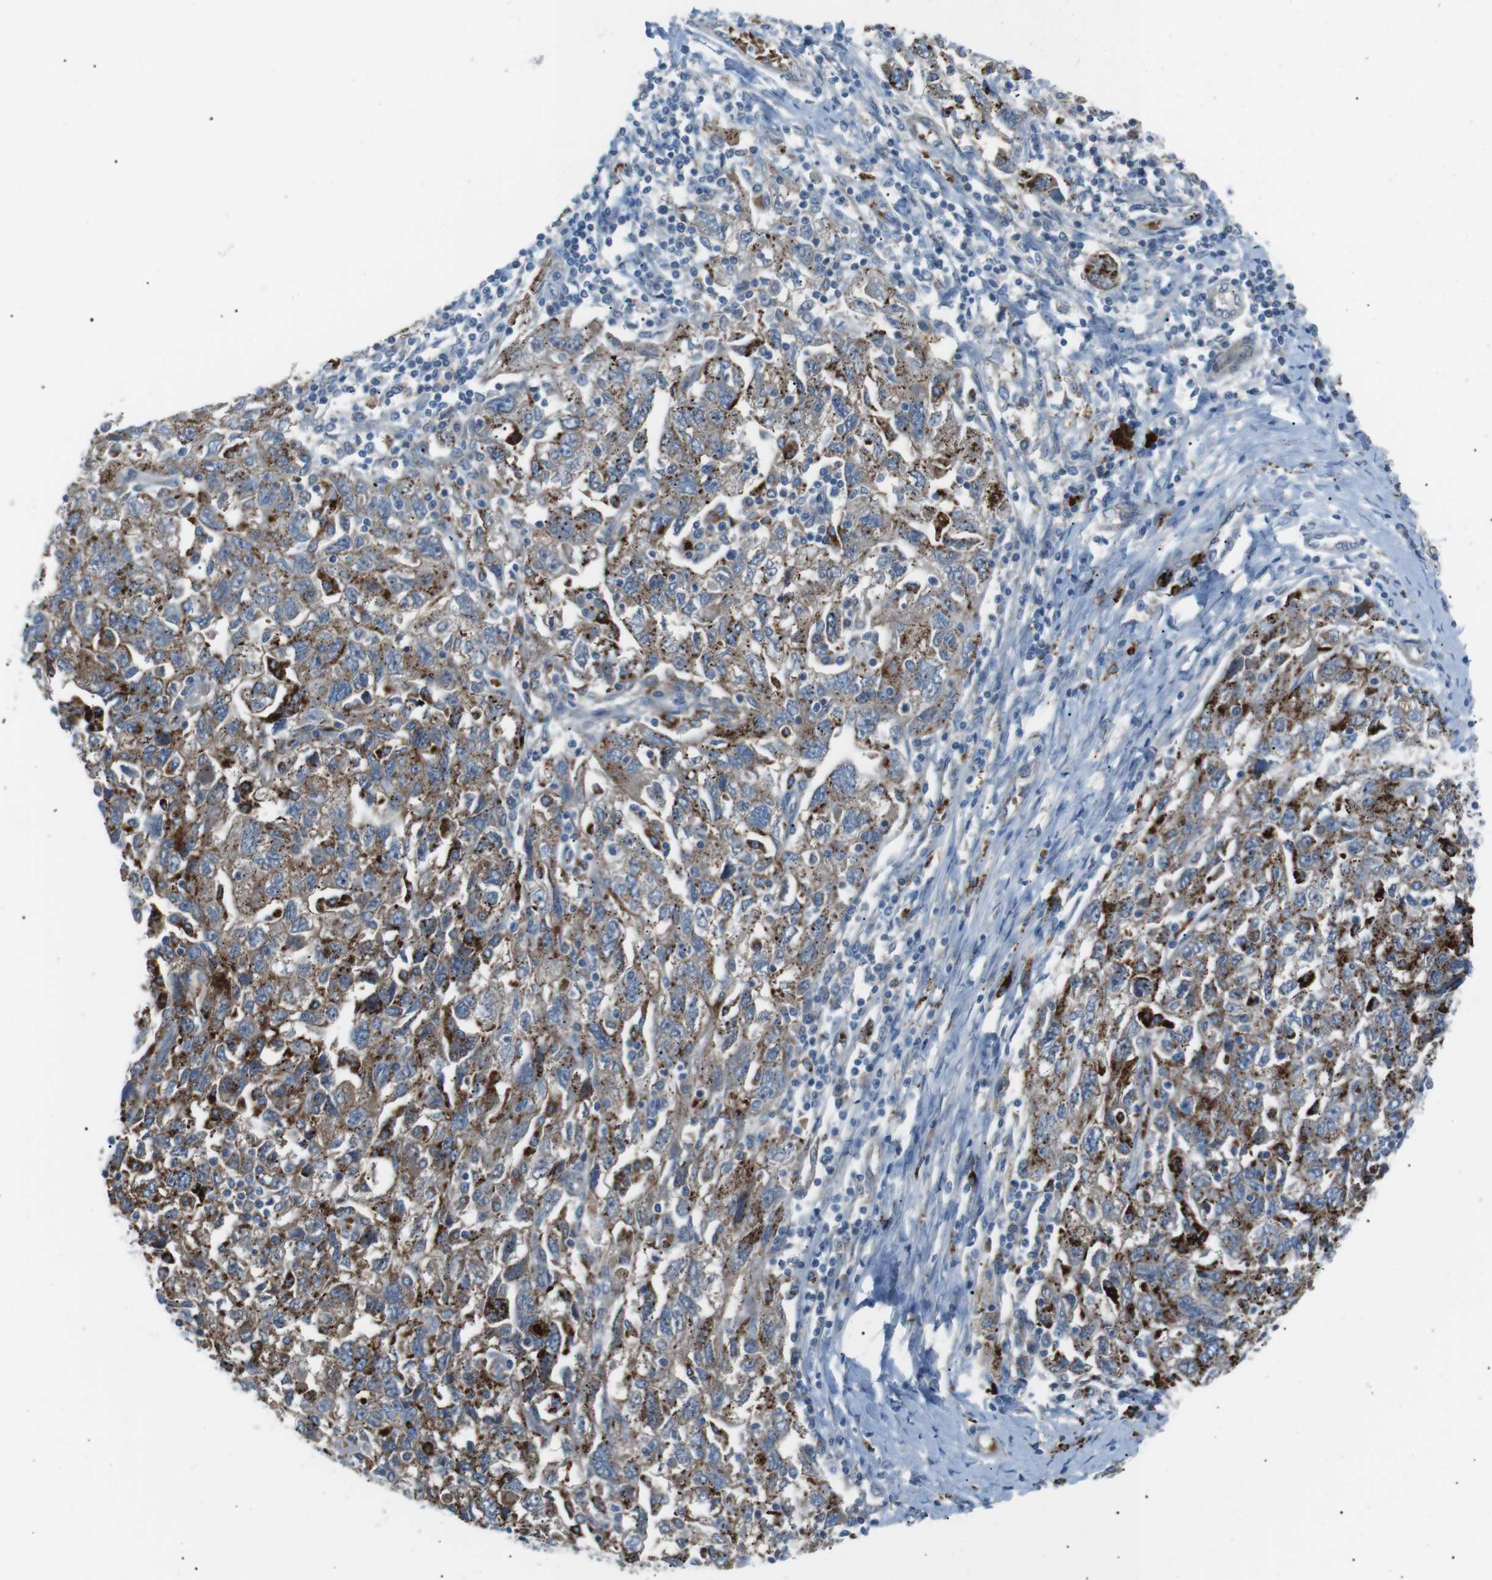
{"staining": {"intensity": "moderate", "quantity": ">75%", "location": "cytoplasmic/membranous"}, "tissue": "ovarian cancer", "cell_type": "Tumor cells", "image_type": "cancer", "snomed": [{"axis": "morphology", "description": "Carcinoma, NOS"}, {"axis": "morphology", "description": "Cystadenocarcinoma, serous, NOS"}, {"axis": "topography", "description": "Ovary"}], "caption": "Immunohistochemistry (IHC) (DAB (3,3'-diaminobenzidine)) staining of ovarian carcinoma demonstrates moderate cytoplasmic/membranous protein positivity in about >75% of tumor cells.", "gene": "B4GALNT2", "patient": {"sex": "female", "age": 69}}